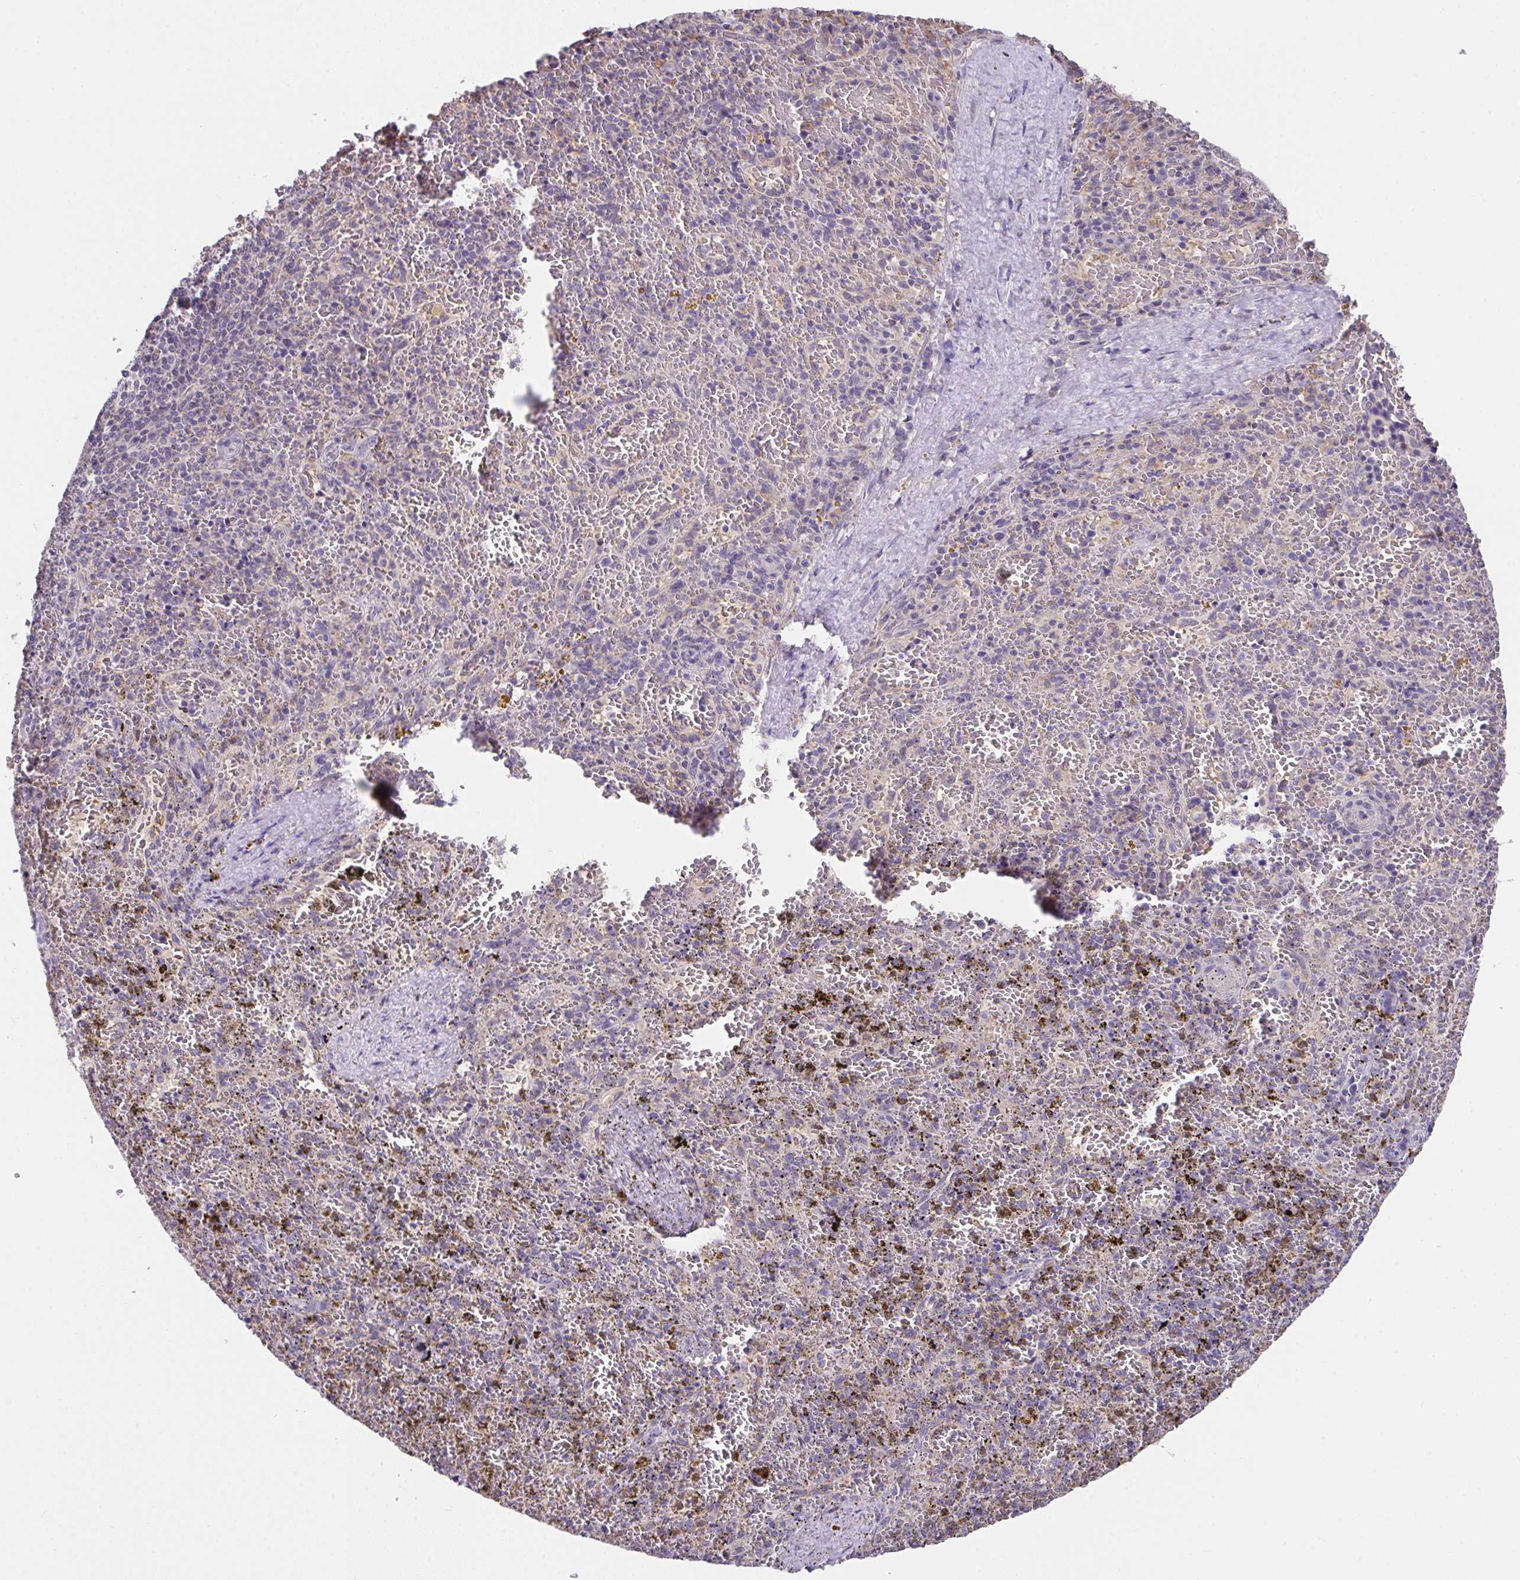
{"staining": {"intensity": "negative", "quantity": "none", "location": "none"}, "tissue": "spleen", "cell_type": "Cells in red pulp", "image_type": "normal", "snomed": [{"axis": "morphology", "description": "Normal tissue, NOS"}, {"axis": "topography", "description": "Spleen"}], "caption": "Micrograph shows no protein staining in cells in red pulp of benign spleen. Nuclei are stained in blue.", "gene": "GLTPD2", "patient": {"sex": "female", "age": 50}}